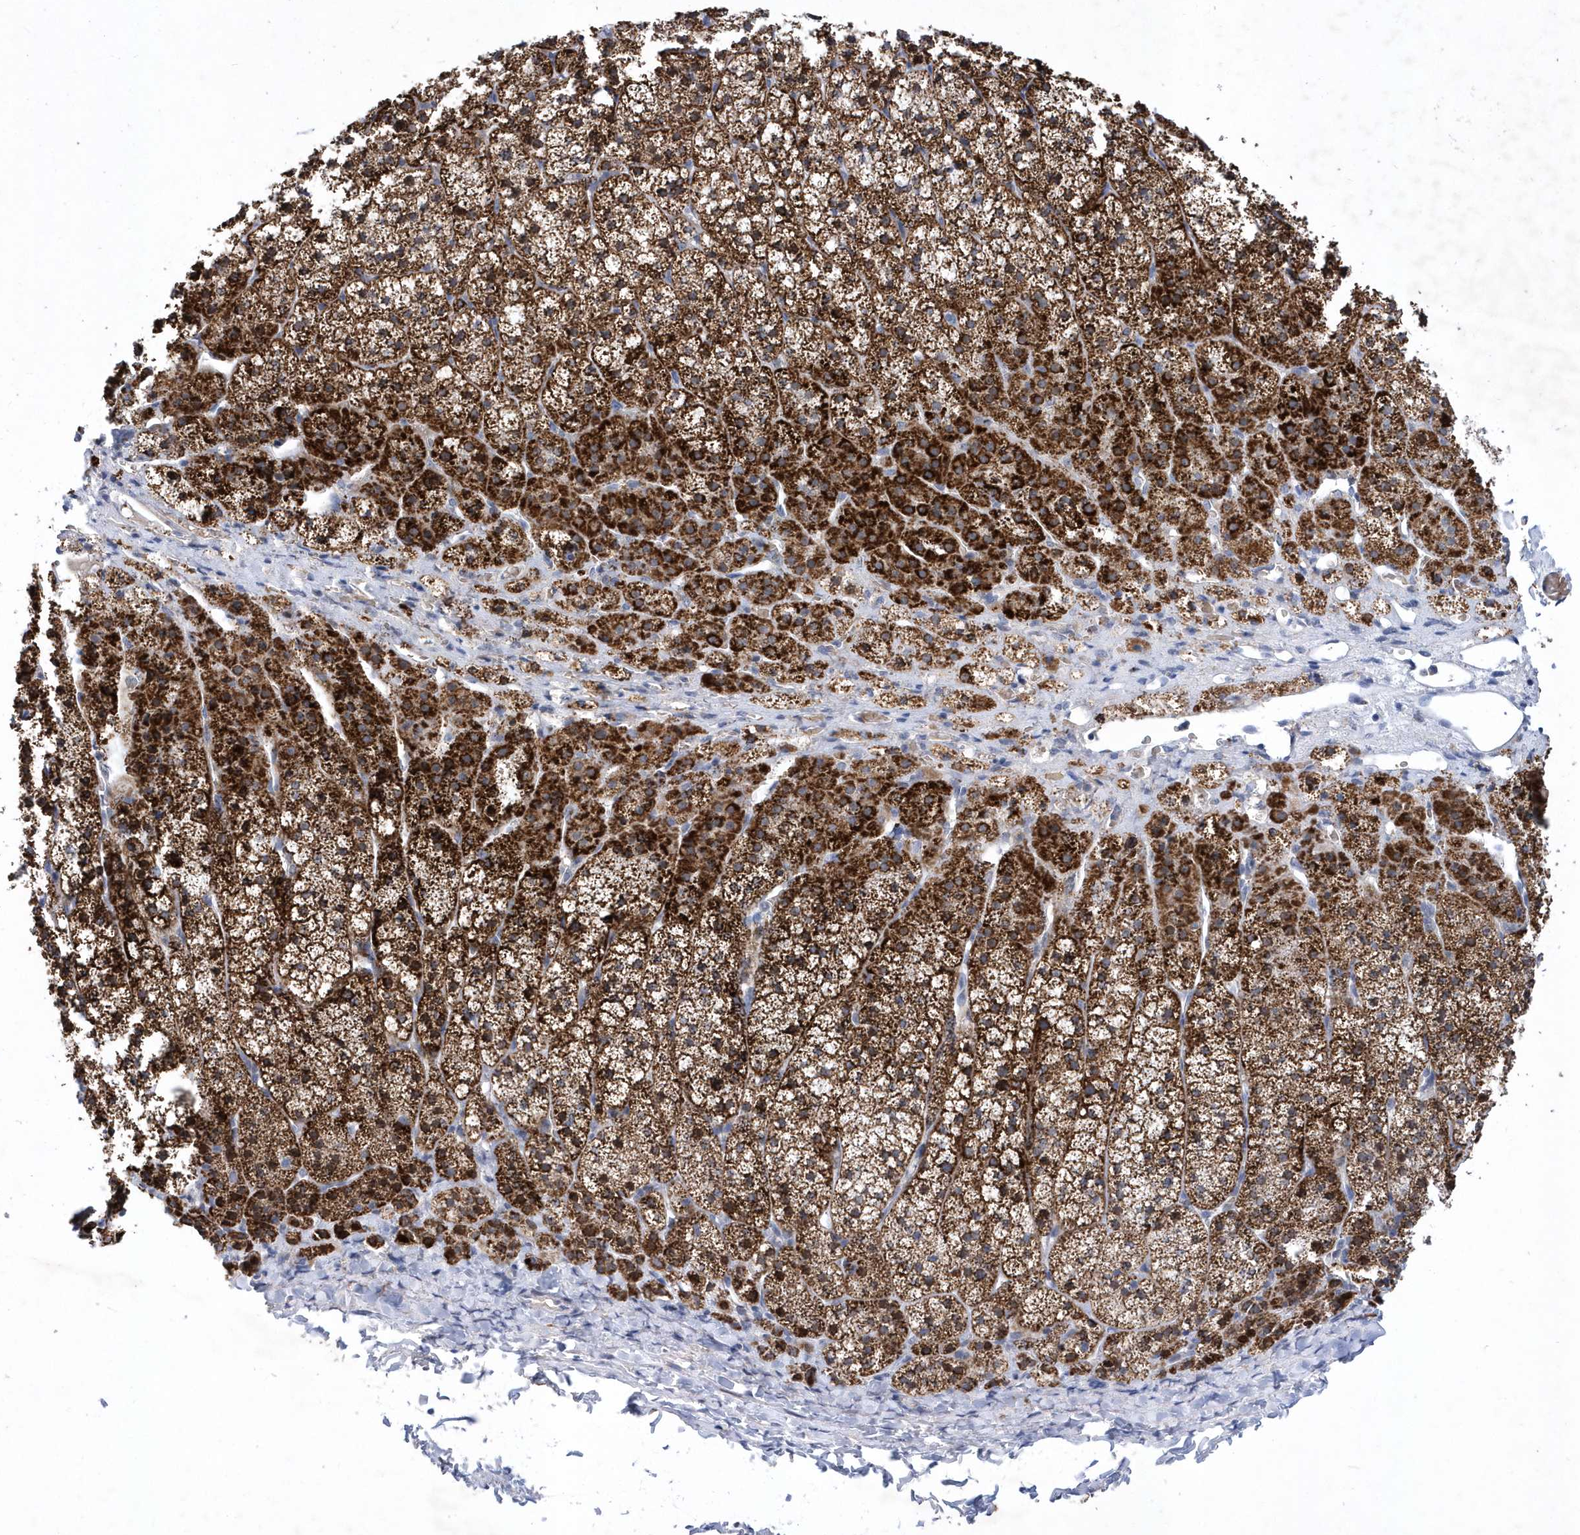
{"staining": {"intensity": "strong", "quantity": ">75%", "location": "cytoplasmic/membranous,nuclear"}, "tissue": "adrenal gland", "cell_type": "Glandular cells", "image_type": "normal", "snomed": [{"axis": "morphology", "description": "Normal tissue, NOS"}, {"axis": "topography", "description": "Adrenal gland"}], "caption": "An immunohistochemistry image of benign tissue is shown. Protein staining in brown highlights strong cytoplasmic/membranous,nuclear positivity in adrenal gland within glandular cells.", "gene": "ZNF875", "patient": {"sex": "female", "age": 44}}